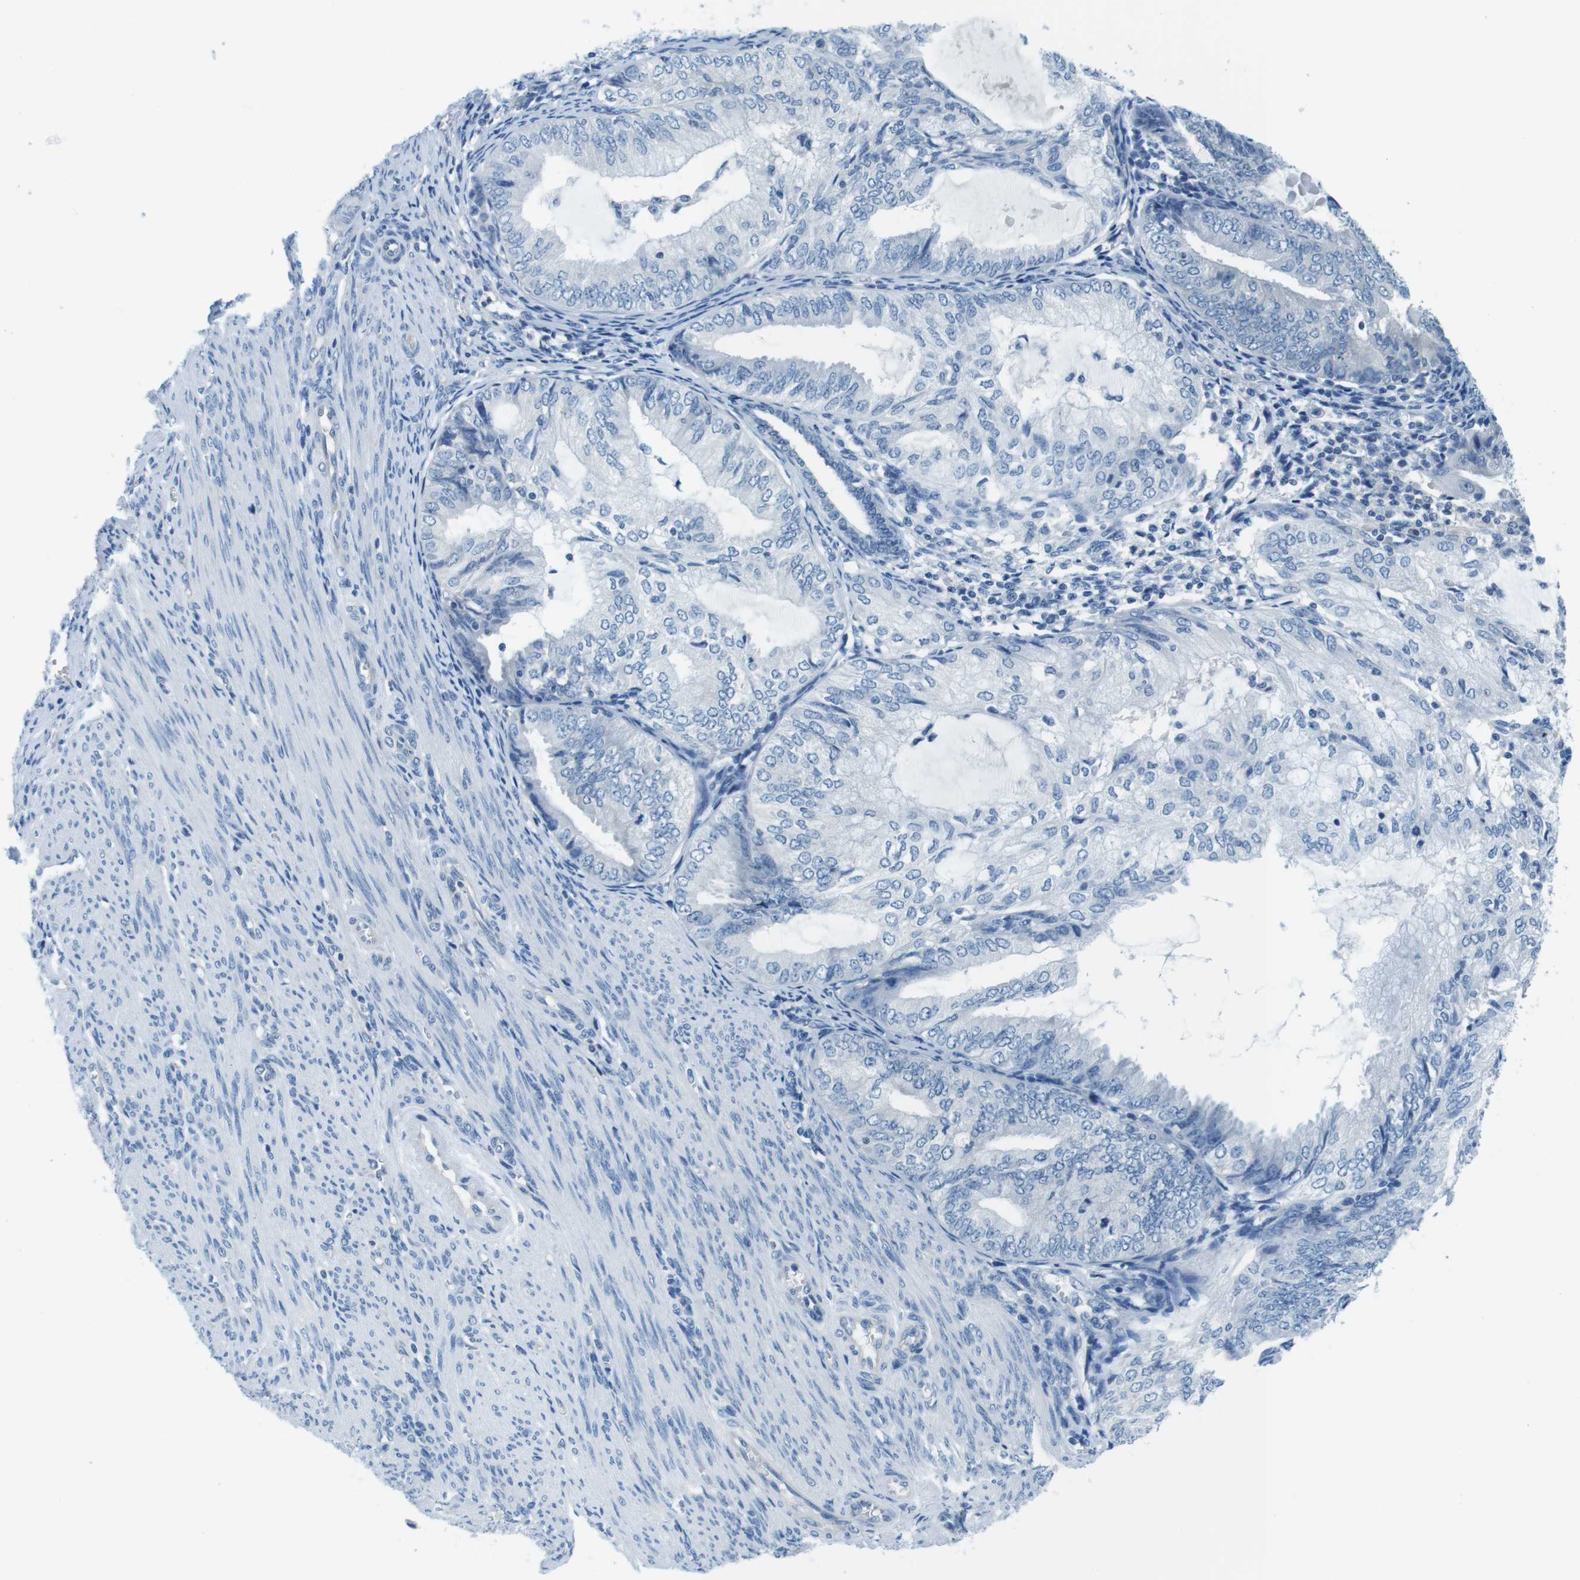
{"staining": {"intensity": "negative", "quantity": "none", "location": "none"}, "tissue": "endometrial cancer", "cell_type": "Tumor cells", "image_type": "cancer", "snomed": [{"axis": "morphology", "description": "Adenocarcinoma, NOS"}, {"axis": "topography", "description": "Endometrium"}], "caption": "A micrograph of endometrial cancer stained for a protein displays no brown staining in tumor cells.", "gene": "EIF2B5", "patient": {"sex": "female", "age": 81}}